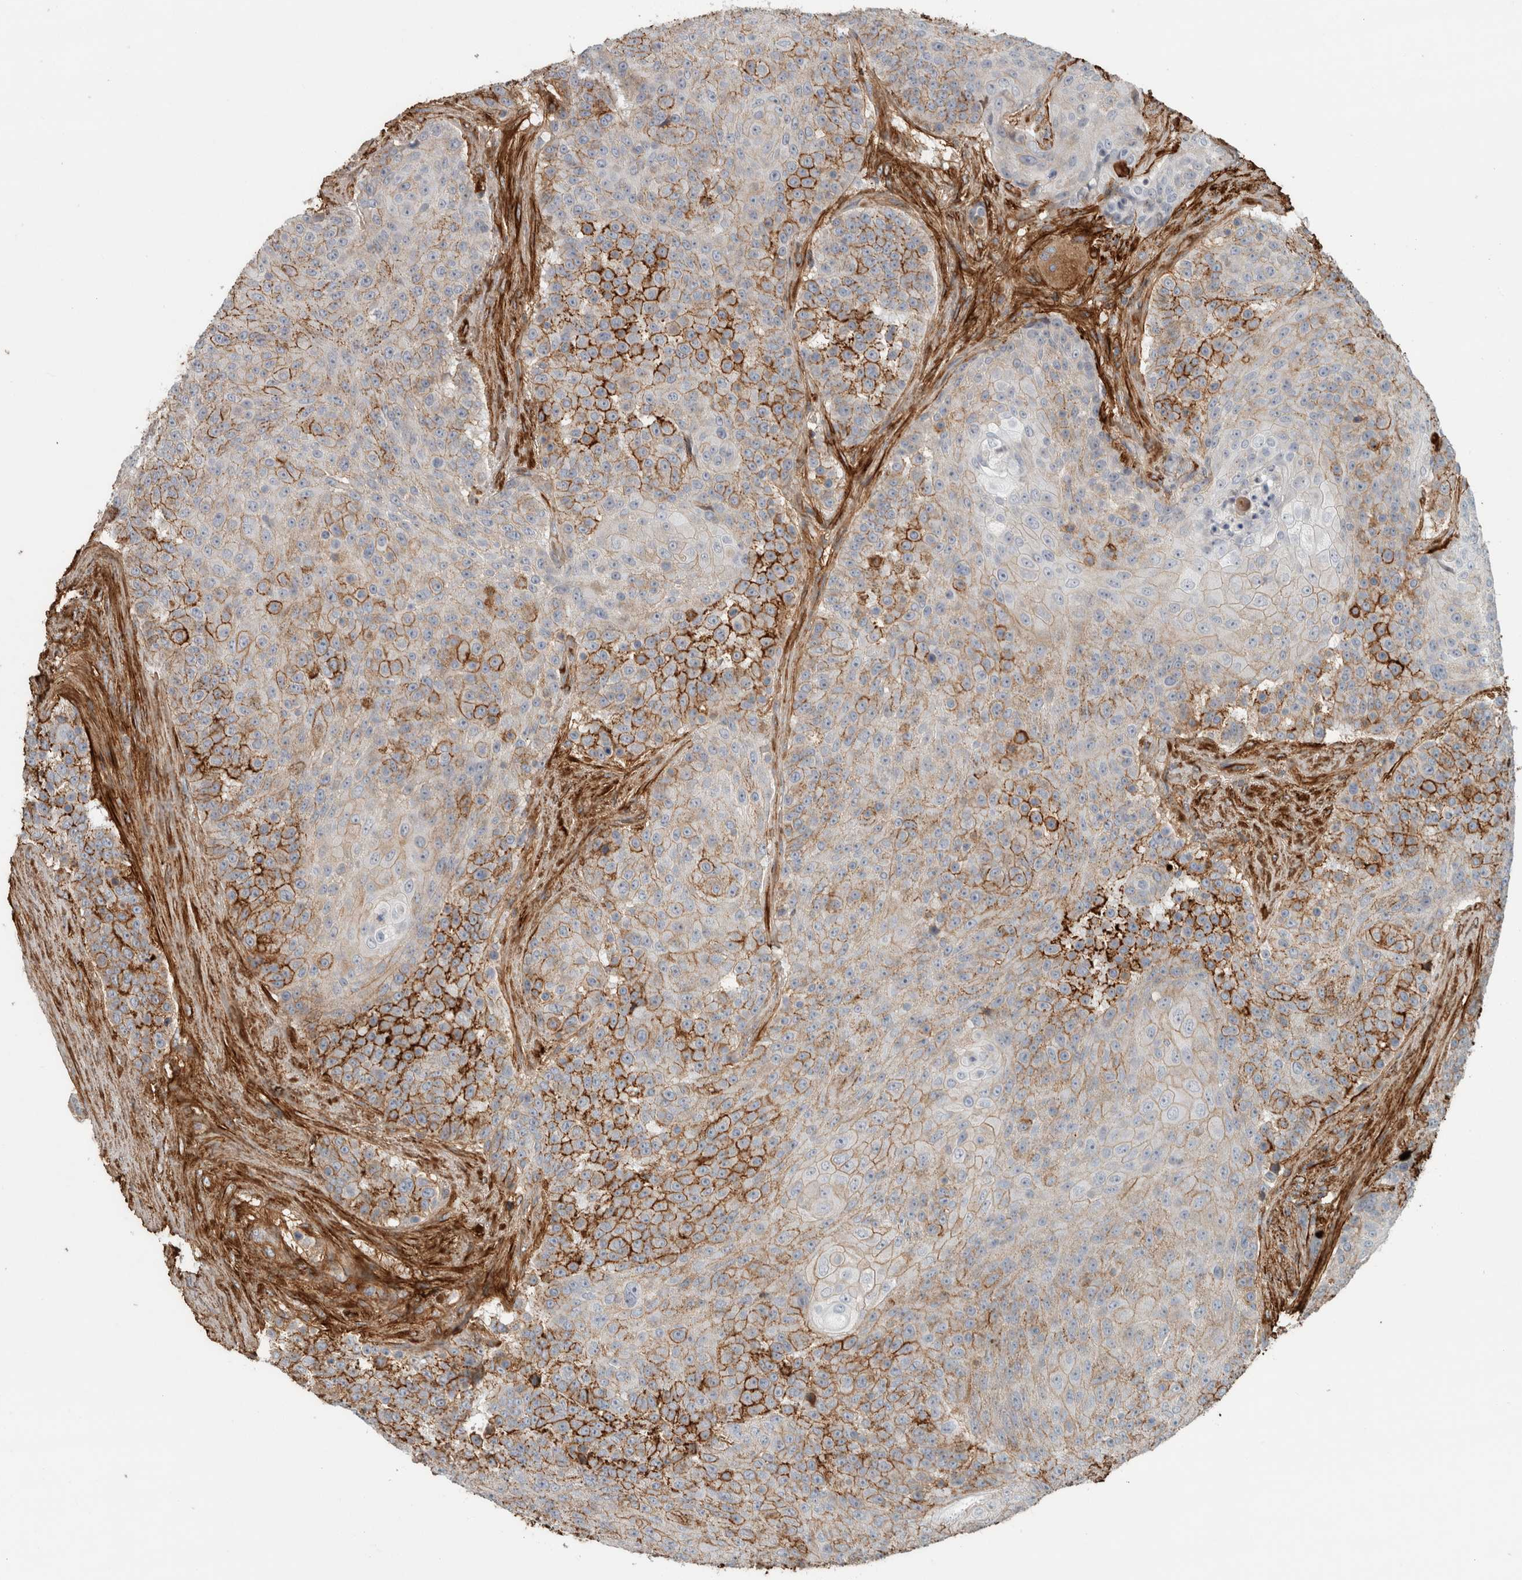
{"staining": {"intensity": "strong", "quantity": "25%-75%", "location": "cytoplasmic/membranous"}, "tissue": "urothelial cancer", "cell_type": "Tumor cells", "image_type": "cancer", "snomed": [{"axis": "morphology", "description": "Urothelial carcinoma, High grade"}, {"axis": "topography", "description": "Urinary bladder"}], "caption": "Protein expression by IHC exhibits strong cytoplasmic/membranous positivity in about 25%-75% of tumor cells in urothelial carcinoma (high-grade).", "gene": "FN1", "patient": {"sex": "female", "age": 63}}